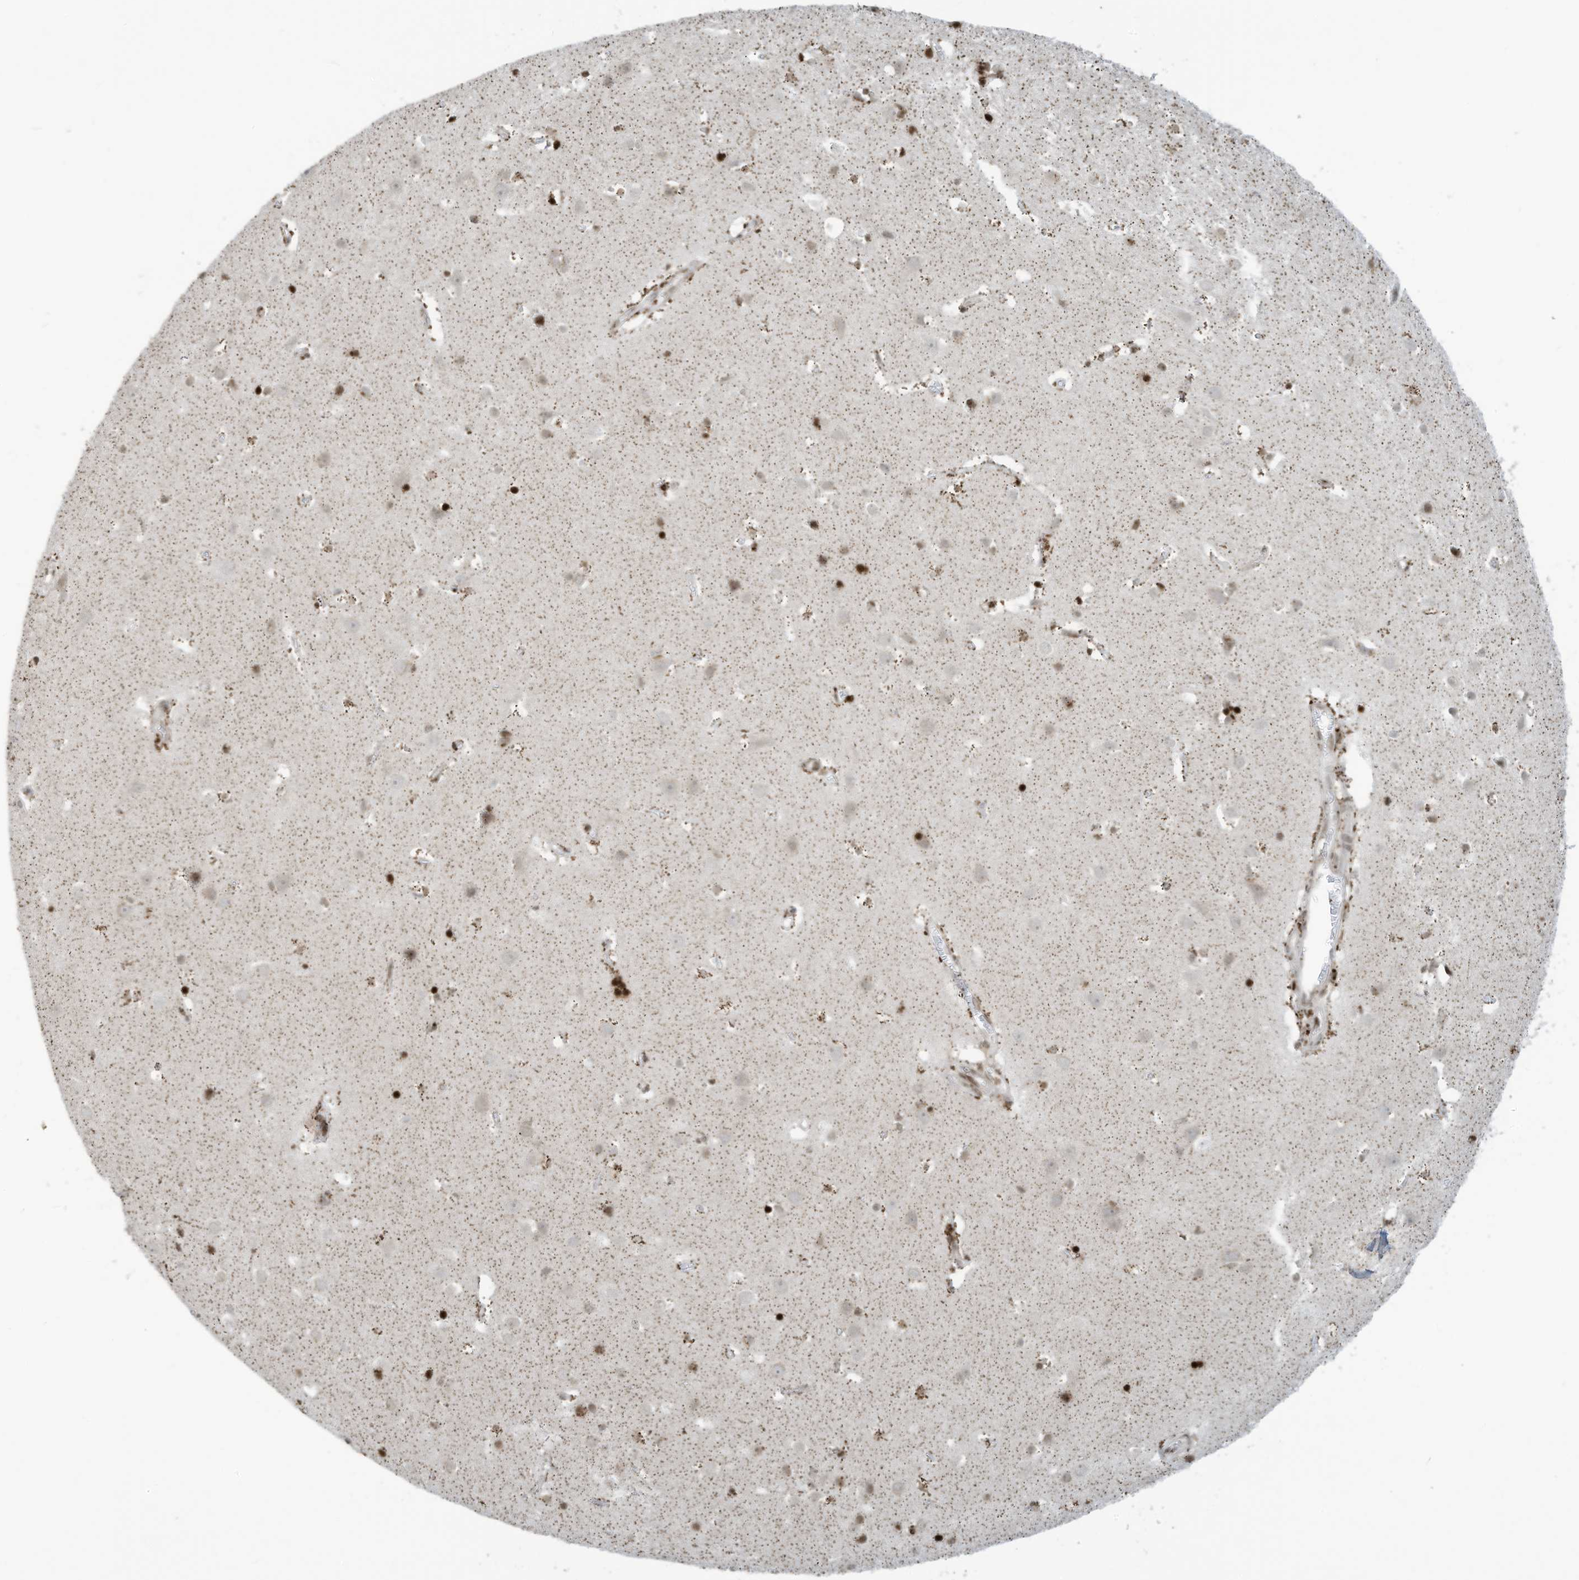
{"staining": {"intensity": "moderate", "quantity": "25%-75%", "location": "nuclear"}, "tissue": "cerebral cortex", "cell_type": "Endothelial cells", "image_type": "normal", "snomed": [{"axis": "morphology", "description": "Normal tissue, NOS"}, {"axis": "topography", "description": "Cerebral cortex"}], "caption": "DAB immunohistochemical staining of normal human cerebral cortex shows moderate nuclear protein positivity in about 25%-75% of endothelial cells.", "gene": "ADI1", "patient": {"sex": "male", "age": 54}}